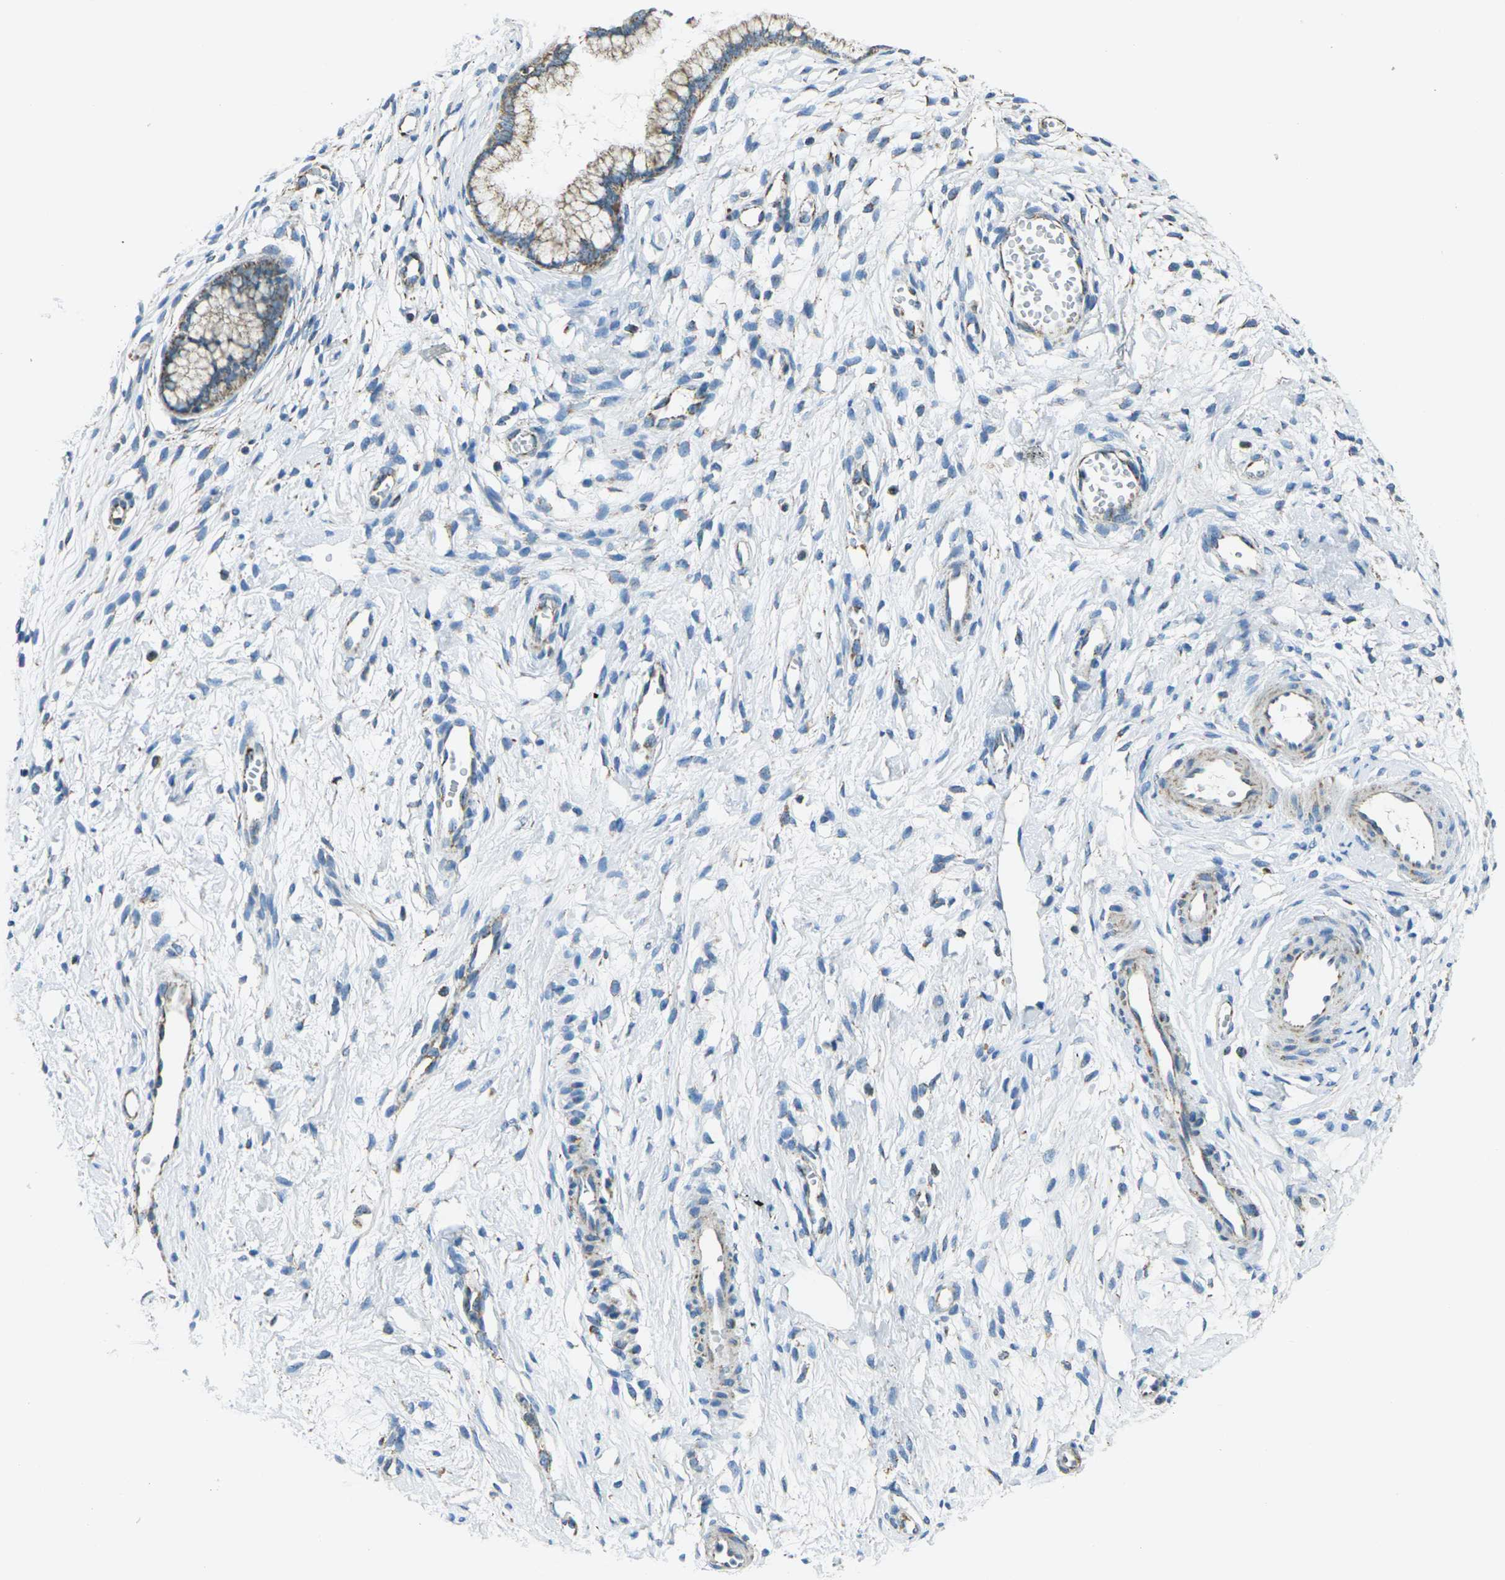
{"staining": {"intensity": "moderate", "quantity": "25%-75%", "location": "cytoplasmic/membranous"}, "tissue": "cervix", "cell_type": "Glandular cells", "image_type": "normal", "snomed": [{"axis": "morphology", "description": "Normal tissue, NOS"}, {"axis": "topography", "description": "Cervix"}], "caption": "Cervix stained for a protein demonstrates moderate cytoplasmic/membranous positivity in glandular cells. The staining is performed using DAB brown chromogen to label protein expression. The nuclei are counter-stained blue using hematoxylin.", "gene": "IRF3", "patient": {"sex": "female", "age": 65}}